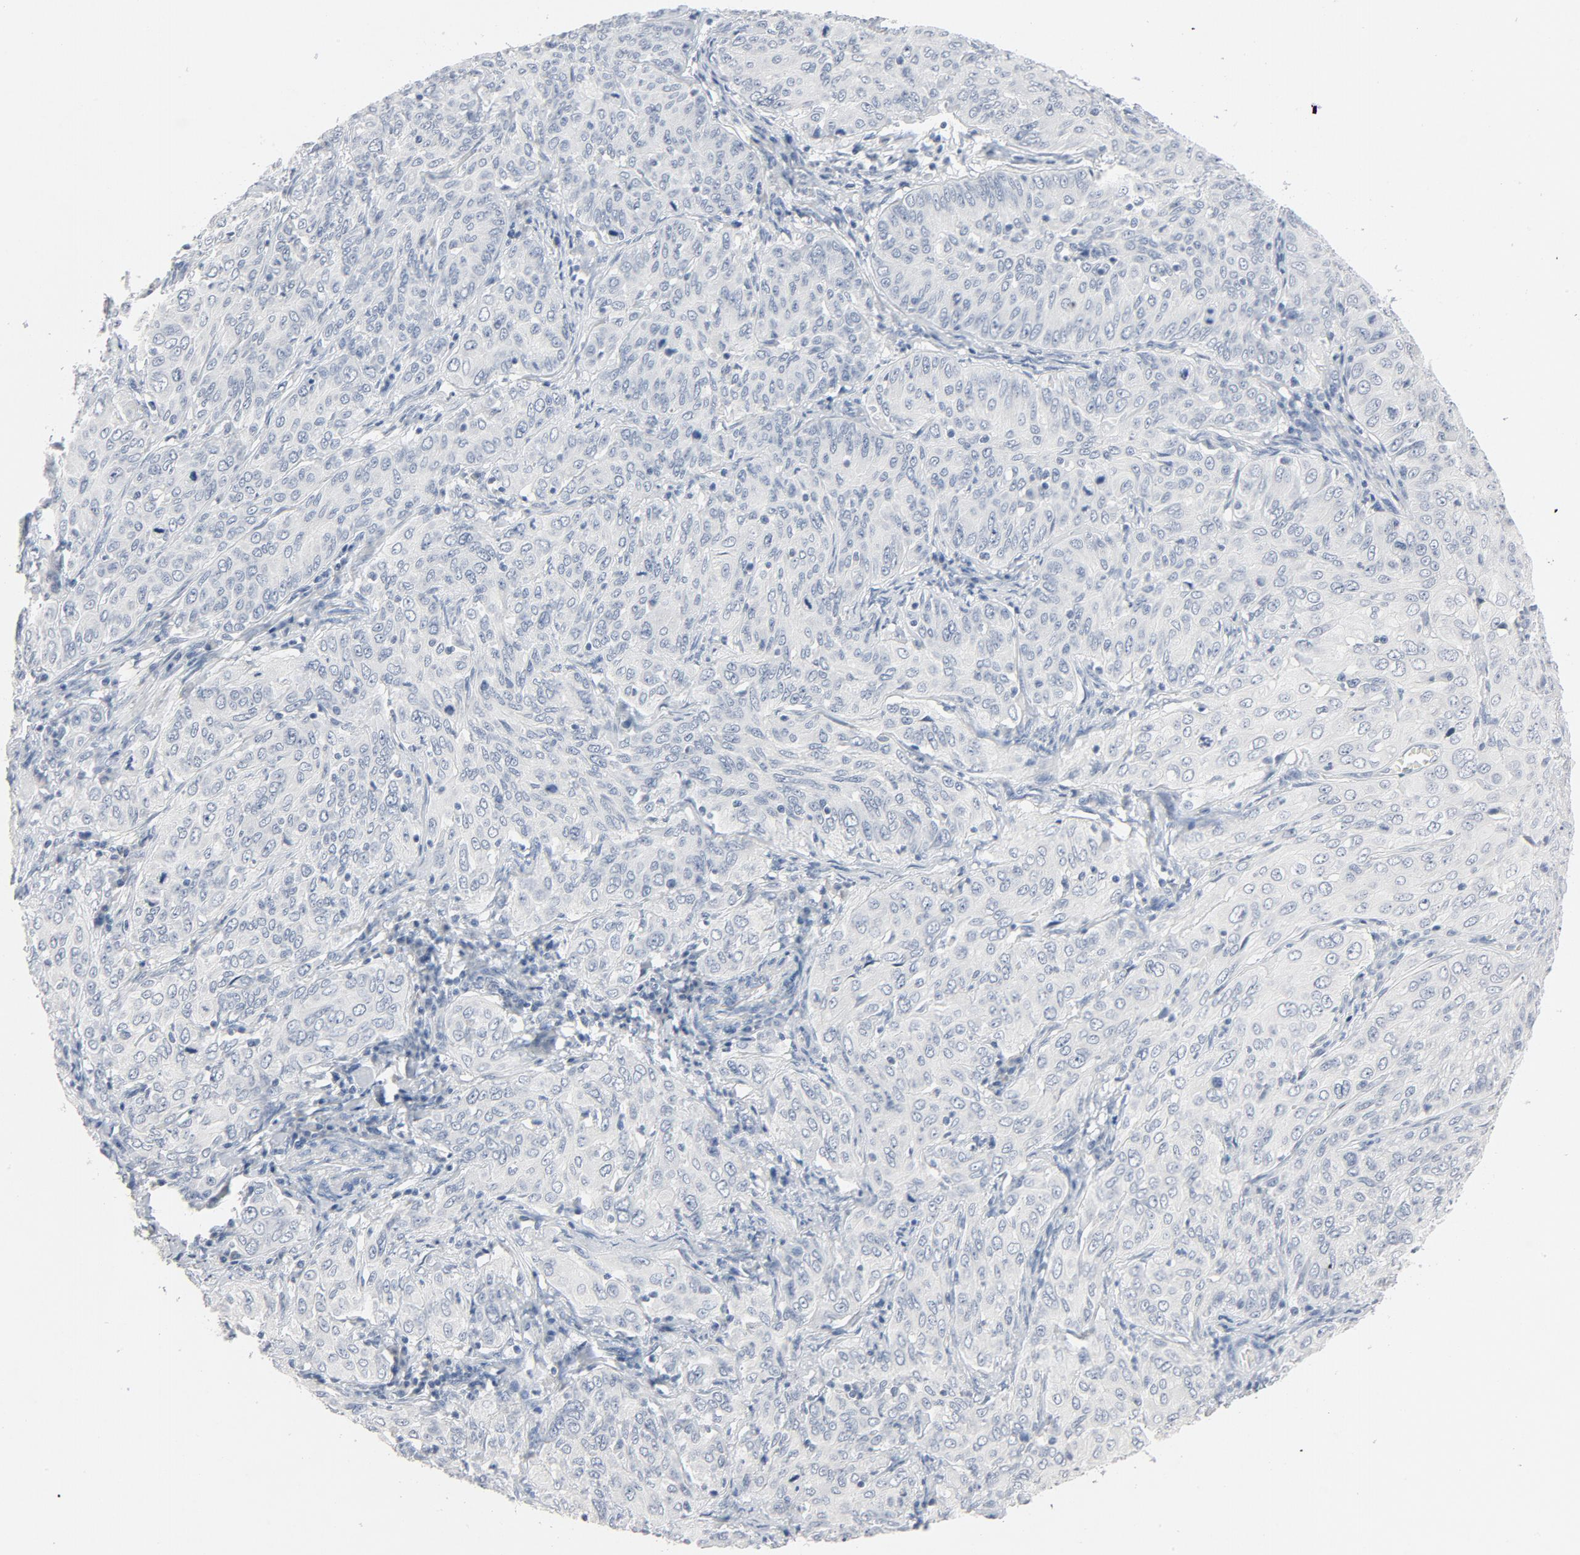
{"staining": {"intensity": "negative", "quantity": "none", "location": "none"}, "tissue": "cervical cancer", "cell_type": "Tumor cells", "image_type": "cancer", "snomed": [{"axis": "morphology", "description": "Squamous cell carcinoma, NOS"}, {"axis": "topography", "description": "Cervix"}], "caption": "Cervical squamous cell carcinoma was stained to show a protein in brown. There is no significant staining in tumor cells.", "gene": "ZCCHC13", "patient": {"sex": "female", "age": 38}}